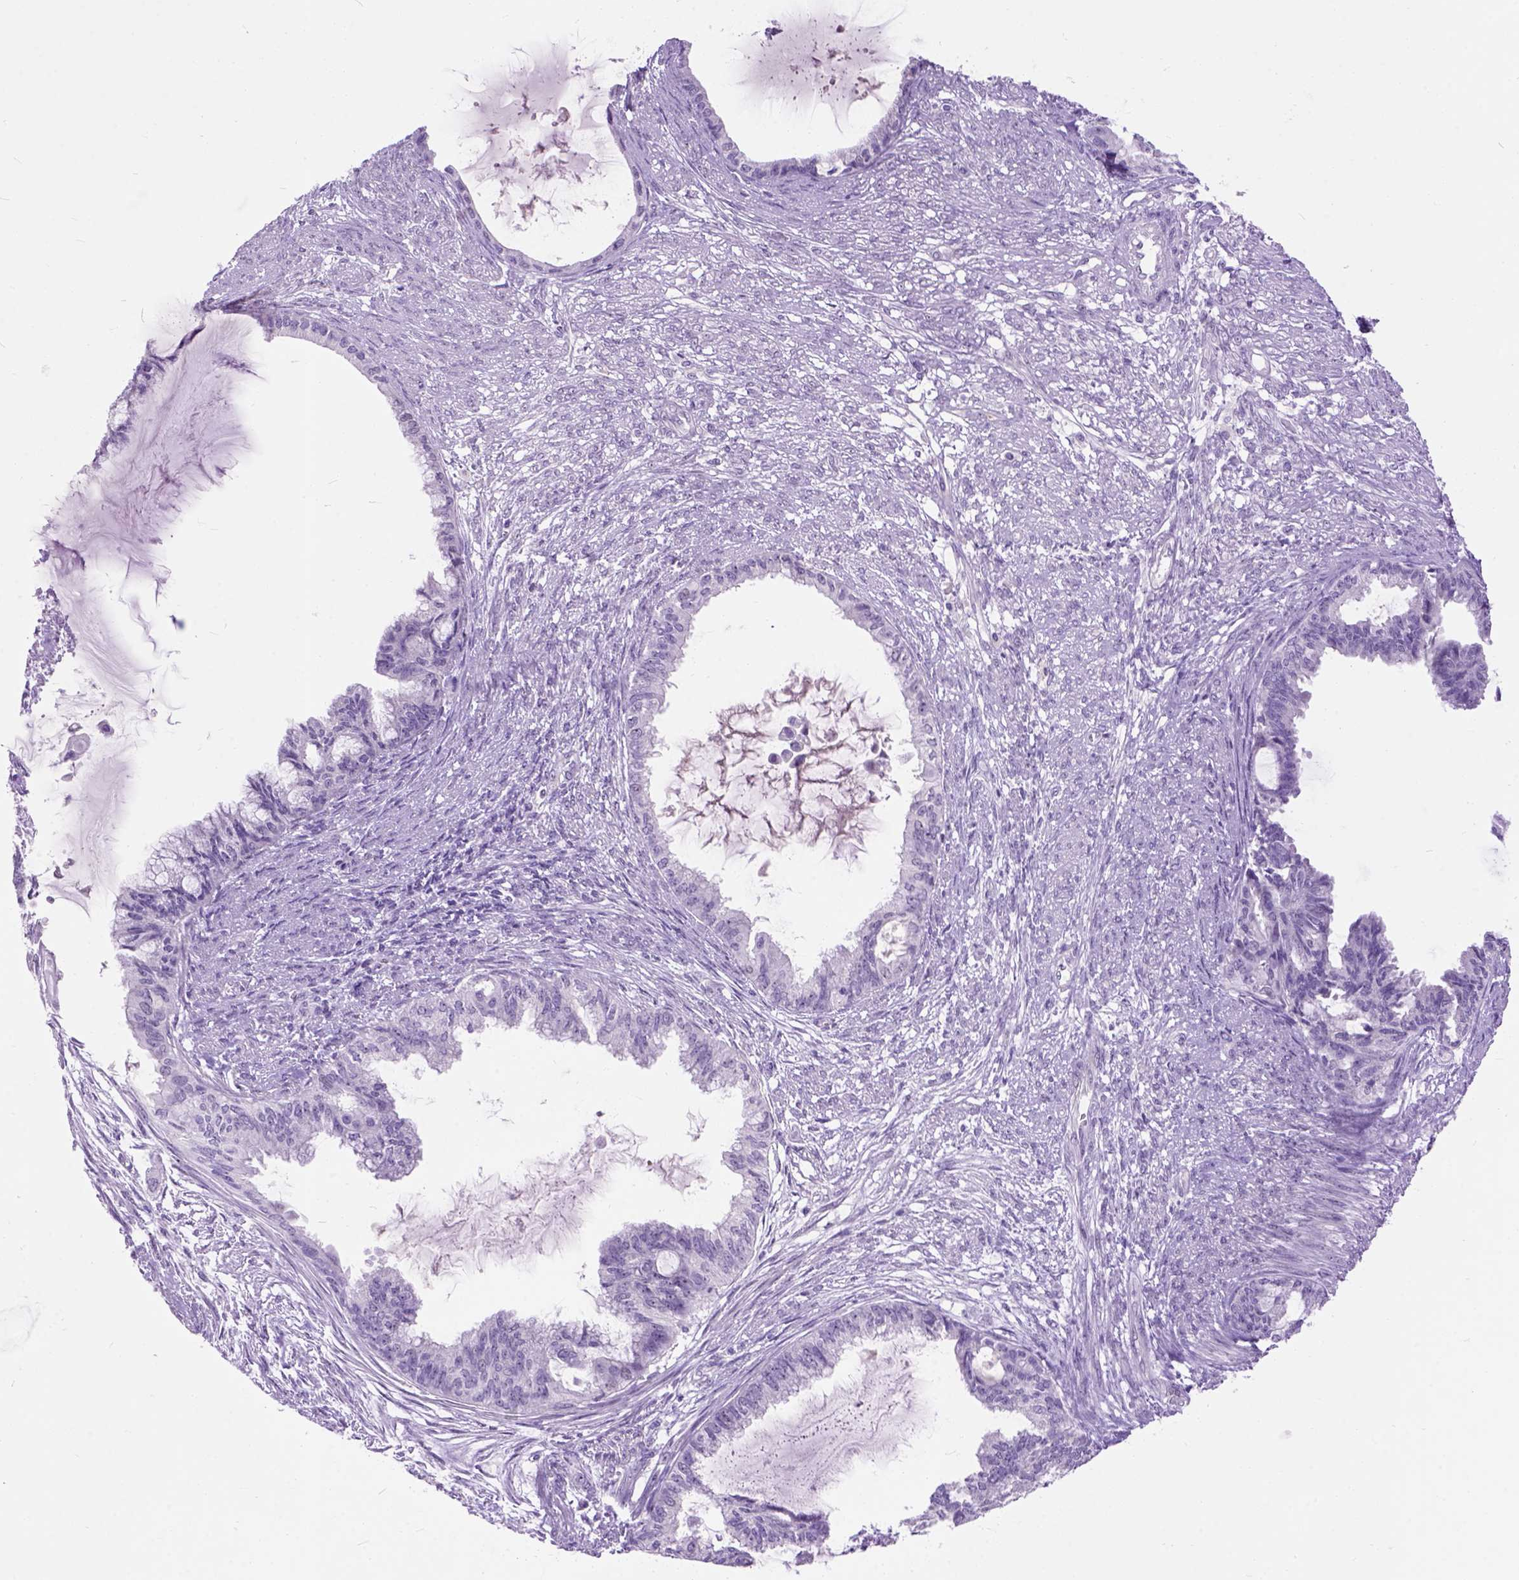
{"staining": {"intensity": "negative", "quantity": "none", "location": "none"}, "tissue": "endometrial cancer", "cell_type": "Tumor cells", "image_type": "cancer", "snomed": [{"axis": "morphology", "description": "Adenocarcinoma, NOS"}, {"axis": "topography", "description": "Endometrium"}], "caption": "Protein analysis of adenocarcinoma (endometrial) reveals no significant staining in tumor cells.", "gene": "MAPT", "patient": {"sex": "female", "age": 86}}